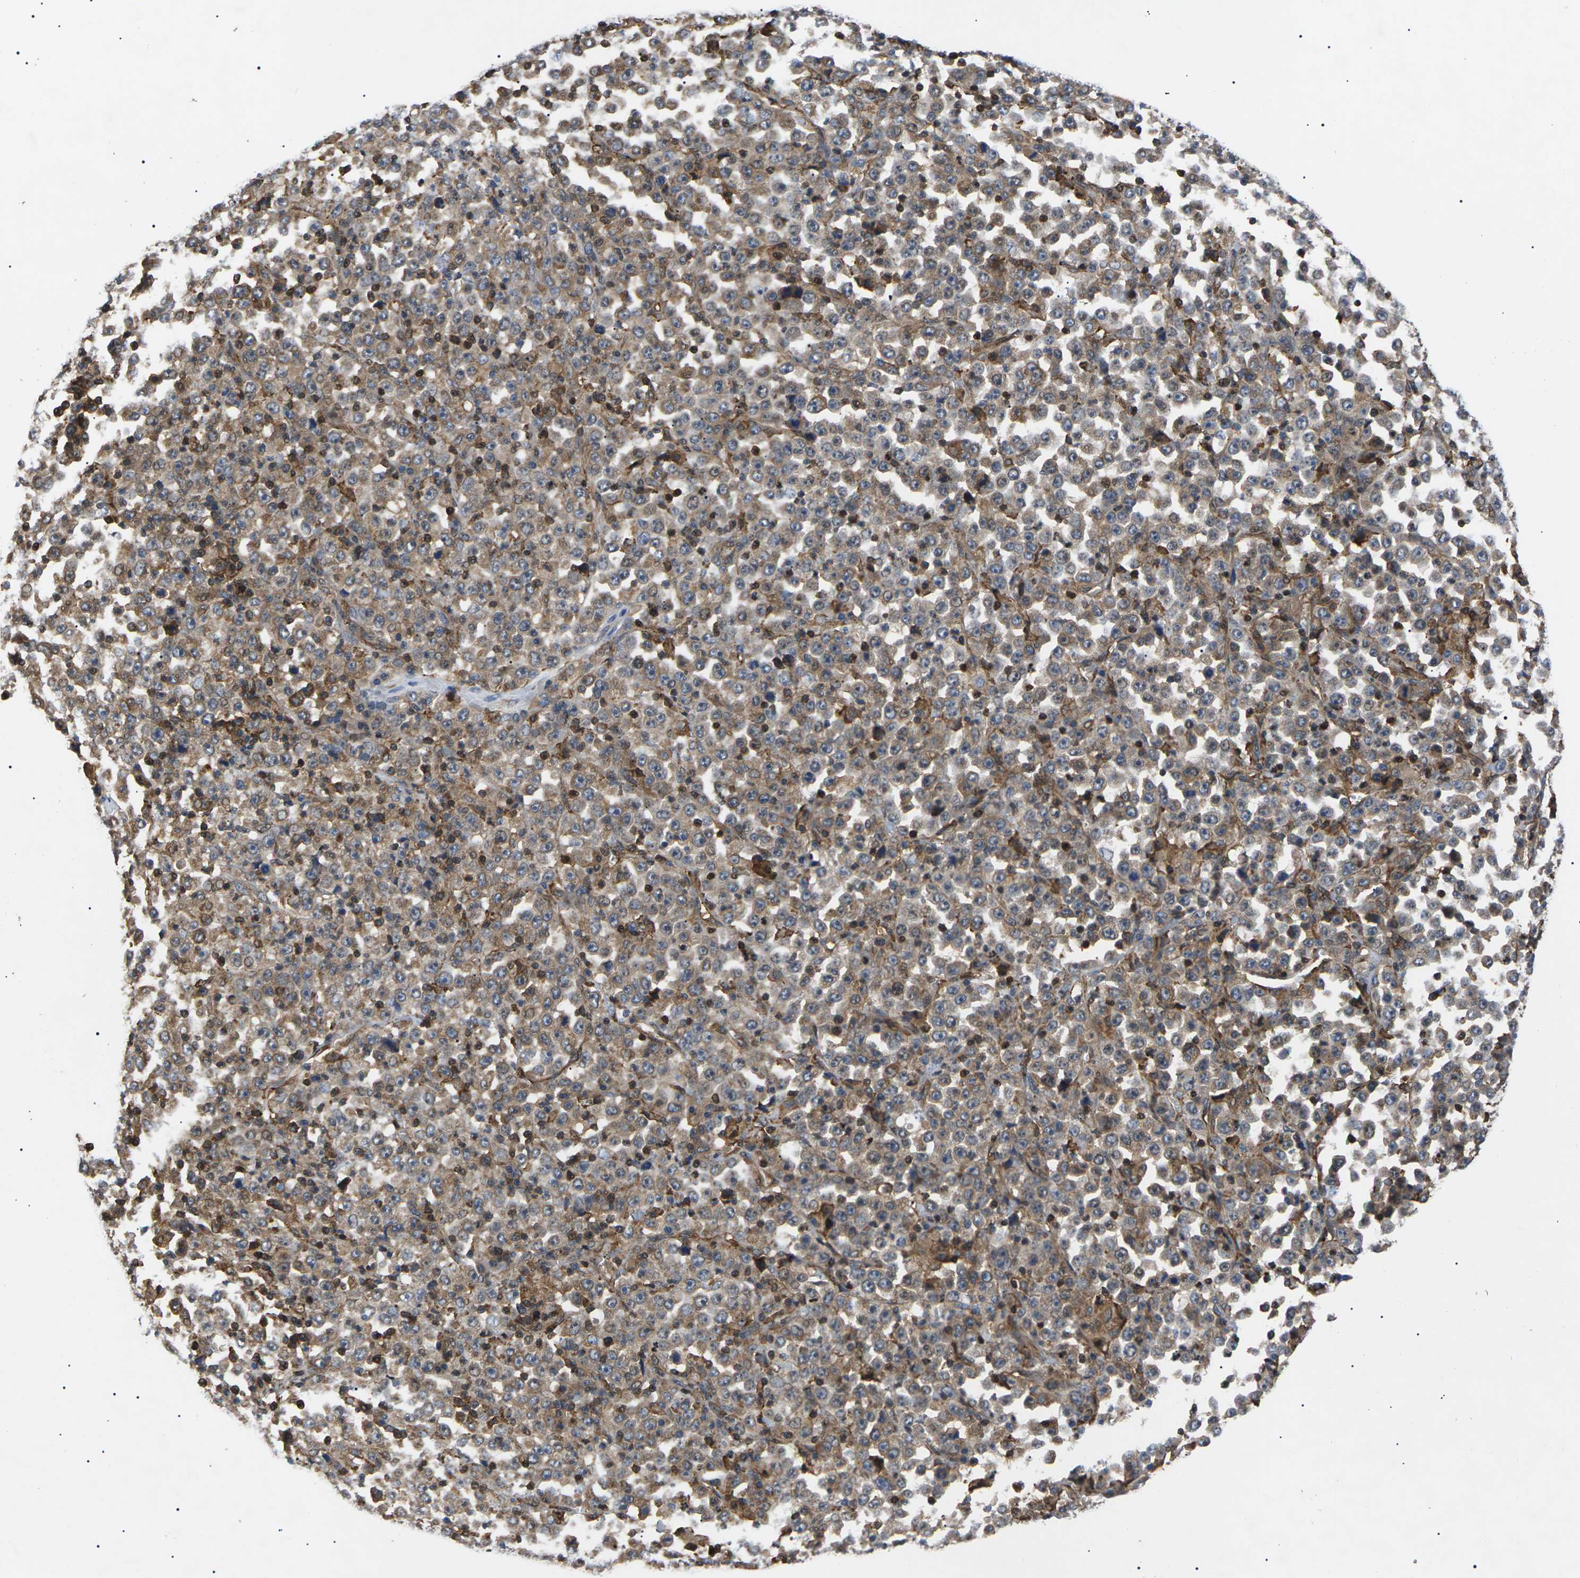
{"staining": {"intensity": "weak", "quantity": ">75%", "location": "cytoplasmic/membranous"}, "tissue": "stomach cancer", "cell_type": "Tumor cells", "image_type": "cancer", "snomed": [{"axis": "morphology", "description": "Normal tissue, NOS"}, {"axis": "morphology", "description": "Adenocarcinoma, NOS"}, {"axis": "topography", "description": "Stomach, upper"}, {"axis": "topography", "description": "Stomach"}], "caption": "Stomach cancer (adenocarcinoma) stained with a protein marker exhibits weak staining in tumor cells.", "gene": "TMTC4", "patient": {"sex": "male", "age": 59}}